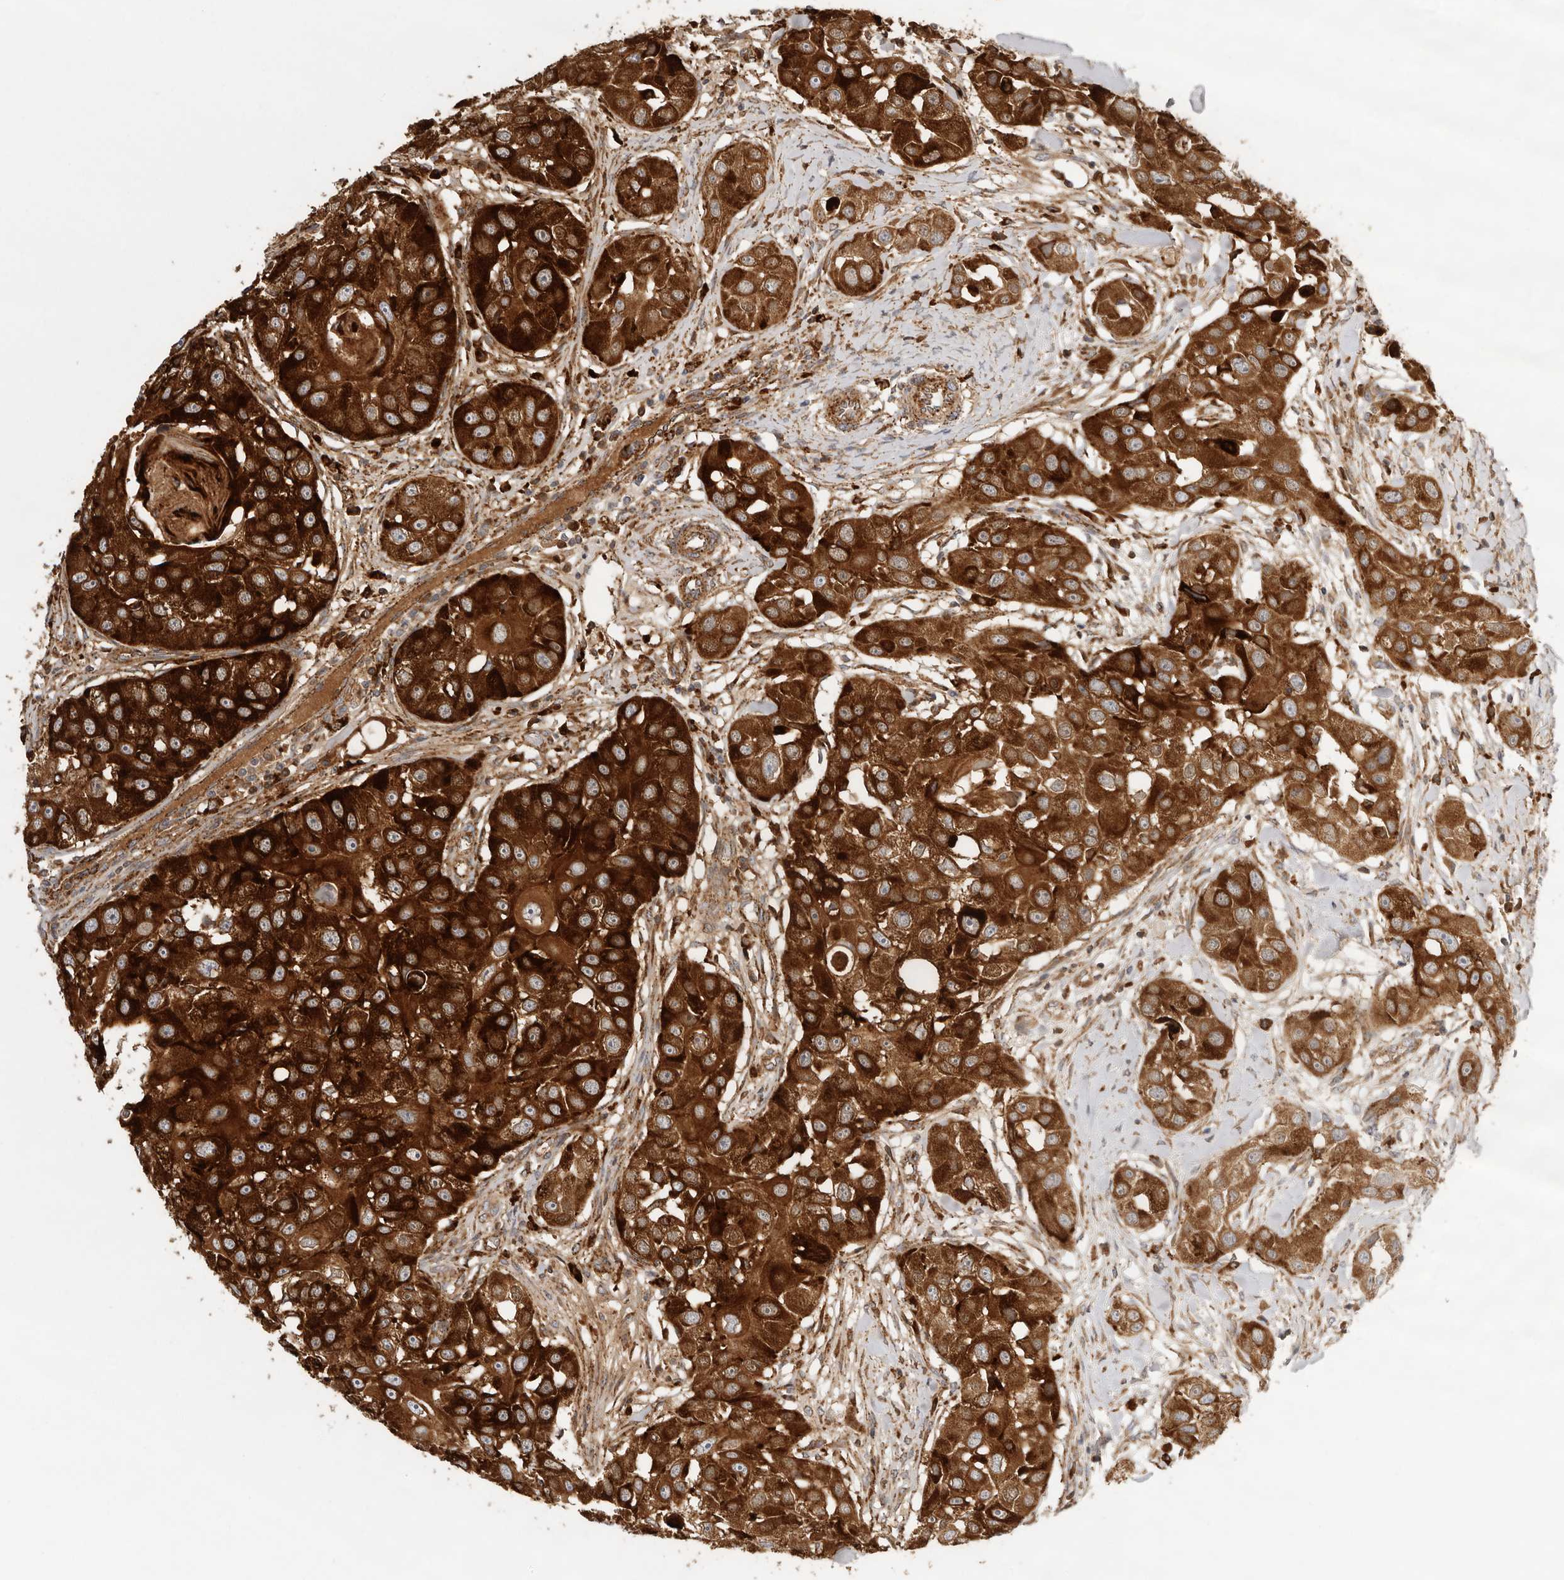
{"staining": {"intensity": "strong", "quantity": ">75%", "location": "cytoplasmic/membranous"}, "tissue": "head and neck cancer", "cell_type": "Tumor cells", "image_type": "cancer", "snomed": [{"axis": "morphology", "description": "Normal tissue, NOS"}, {"axis": "morphology", "description": "Squamous cell carcinoma, NOS"}, {"axis": "topography", "description": "Skeletal muscle"}, {"axis": "topography", "description": "Head-Neck"}], "caption": "Strong cytoplasmic/membranous expression for a protein is identified in about >75% of tumor cells of head and neck cancer using IHC.", "gene": "GRN", "patient": {"sex": "male", "age": 51}}